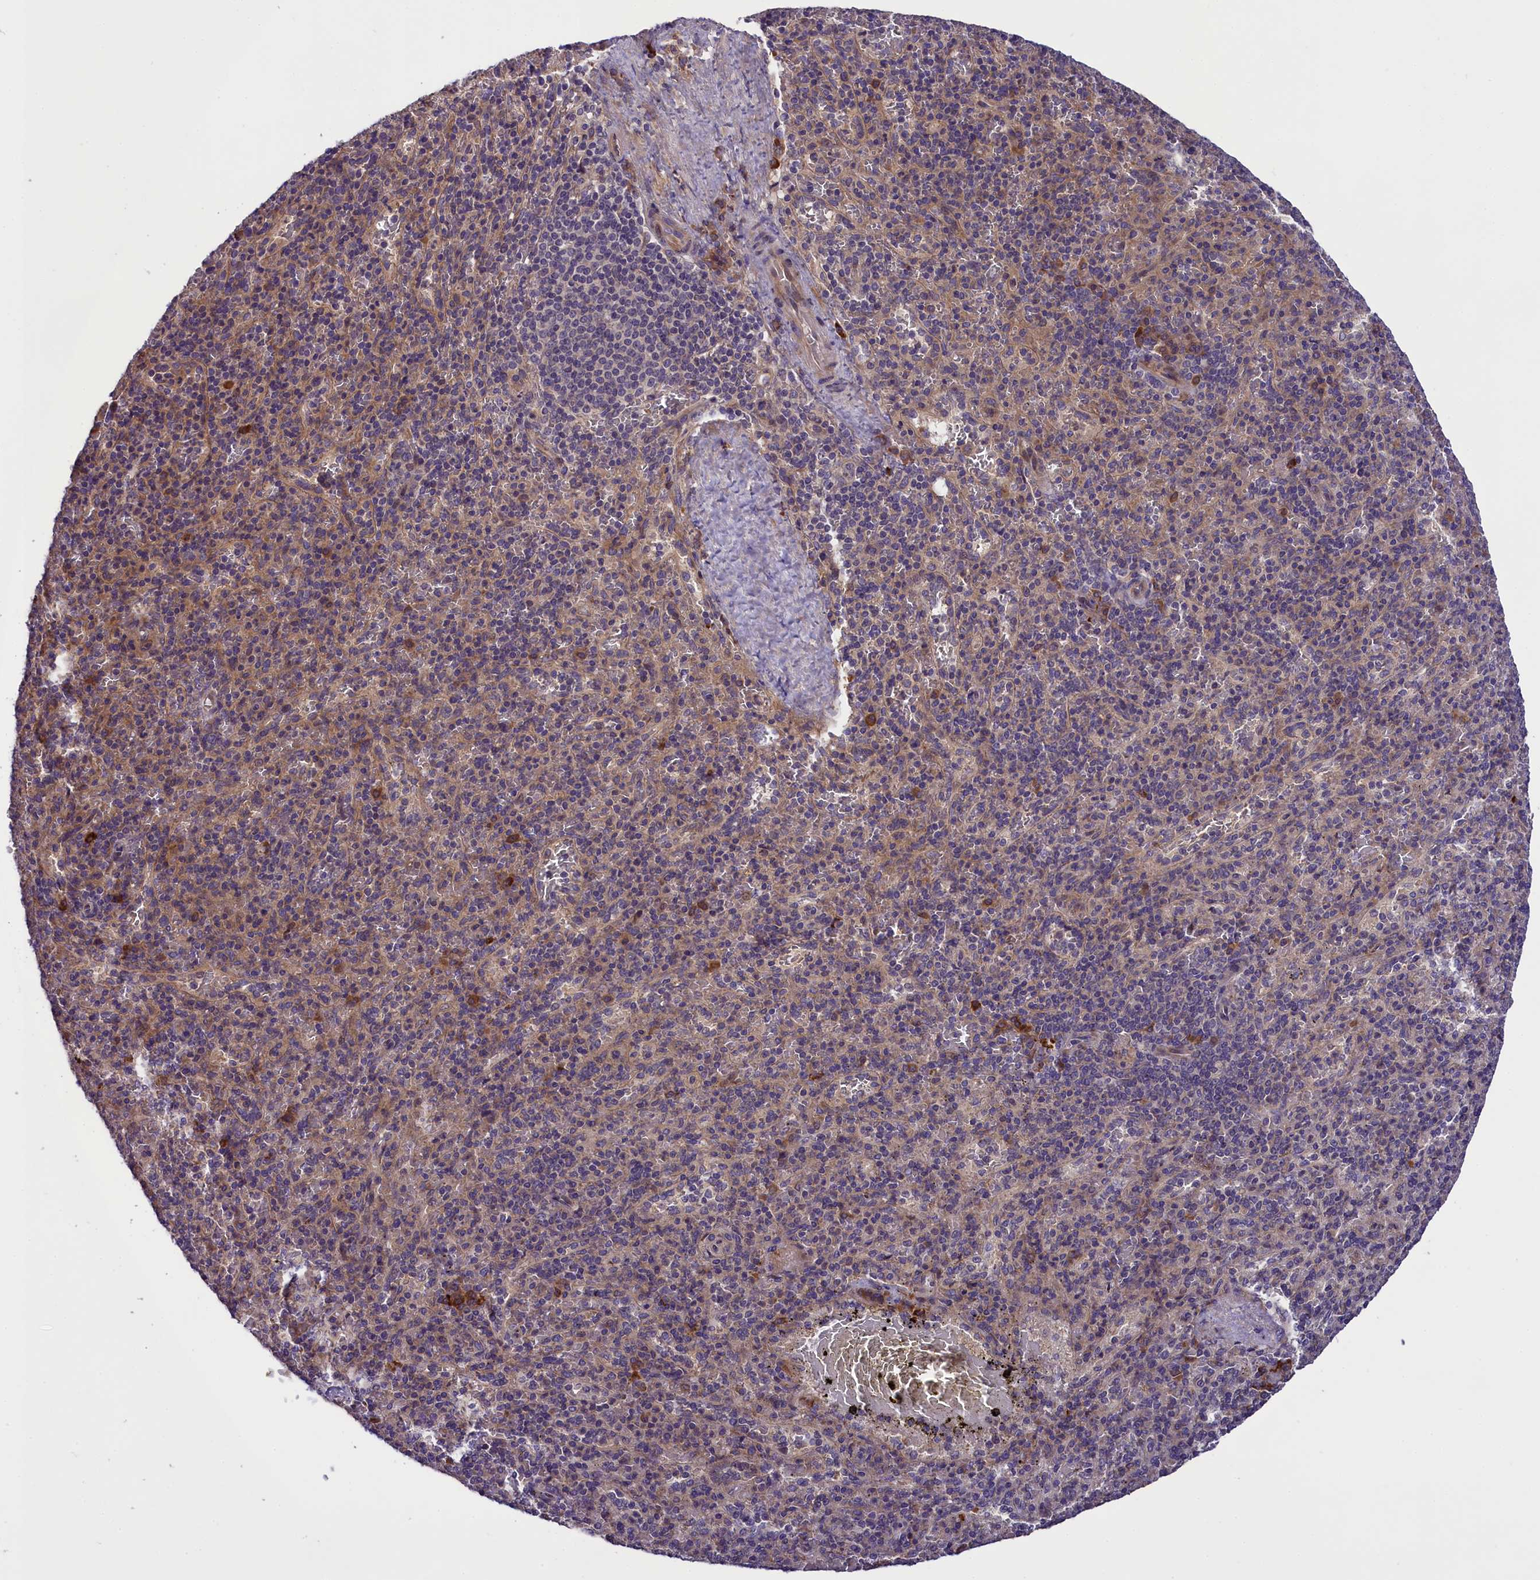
{"staining": {"intensity": "moderate", "quantity": "25%-75%", "location": "cytoplasmic/membranous"}, "tissue": "spleen", "cell_type": "Cells in red pulp", "image_type": "normal", "snomed": [{"axis": "morphology", "description": "Normal tissue, NOS"}, {"axis": "topography", "description": "Spleen"}], "caption": "Moderate cytoplasmic/membranous protein expression is seen in about 25%-75% of cells in red pulp in spleen. The protein is shown in brown color, while the nuclei are stained blue.", "gene": "ABCC10", "patient": {"sex": "male", "age": 82}}